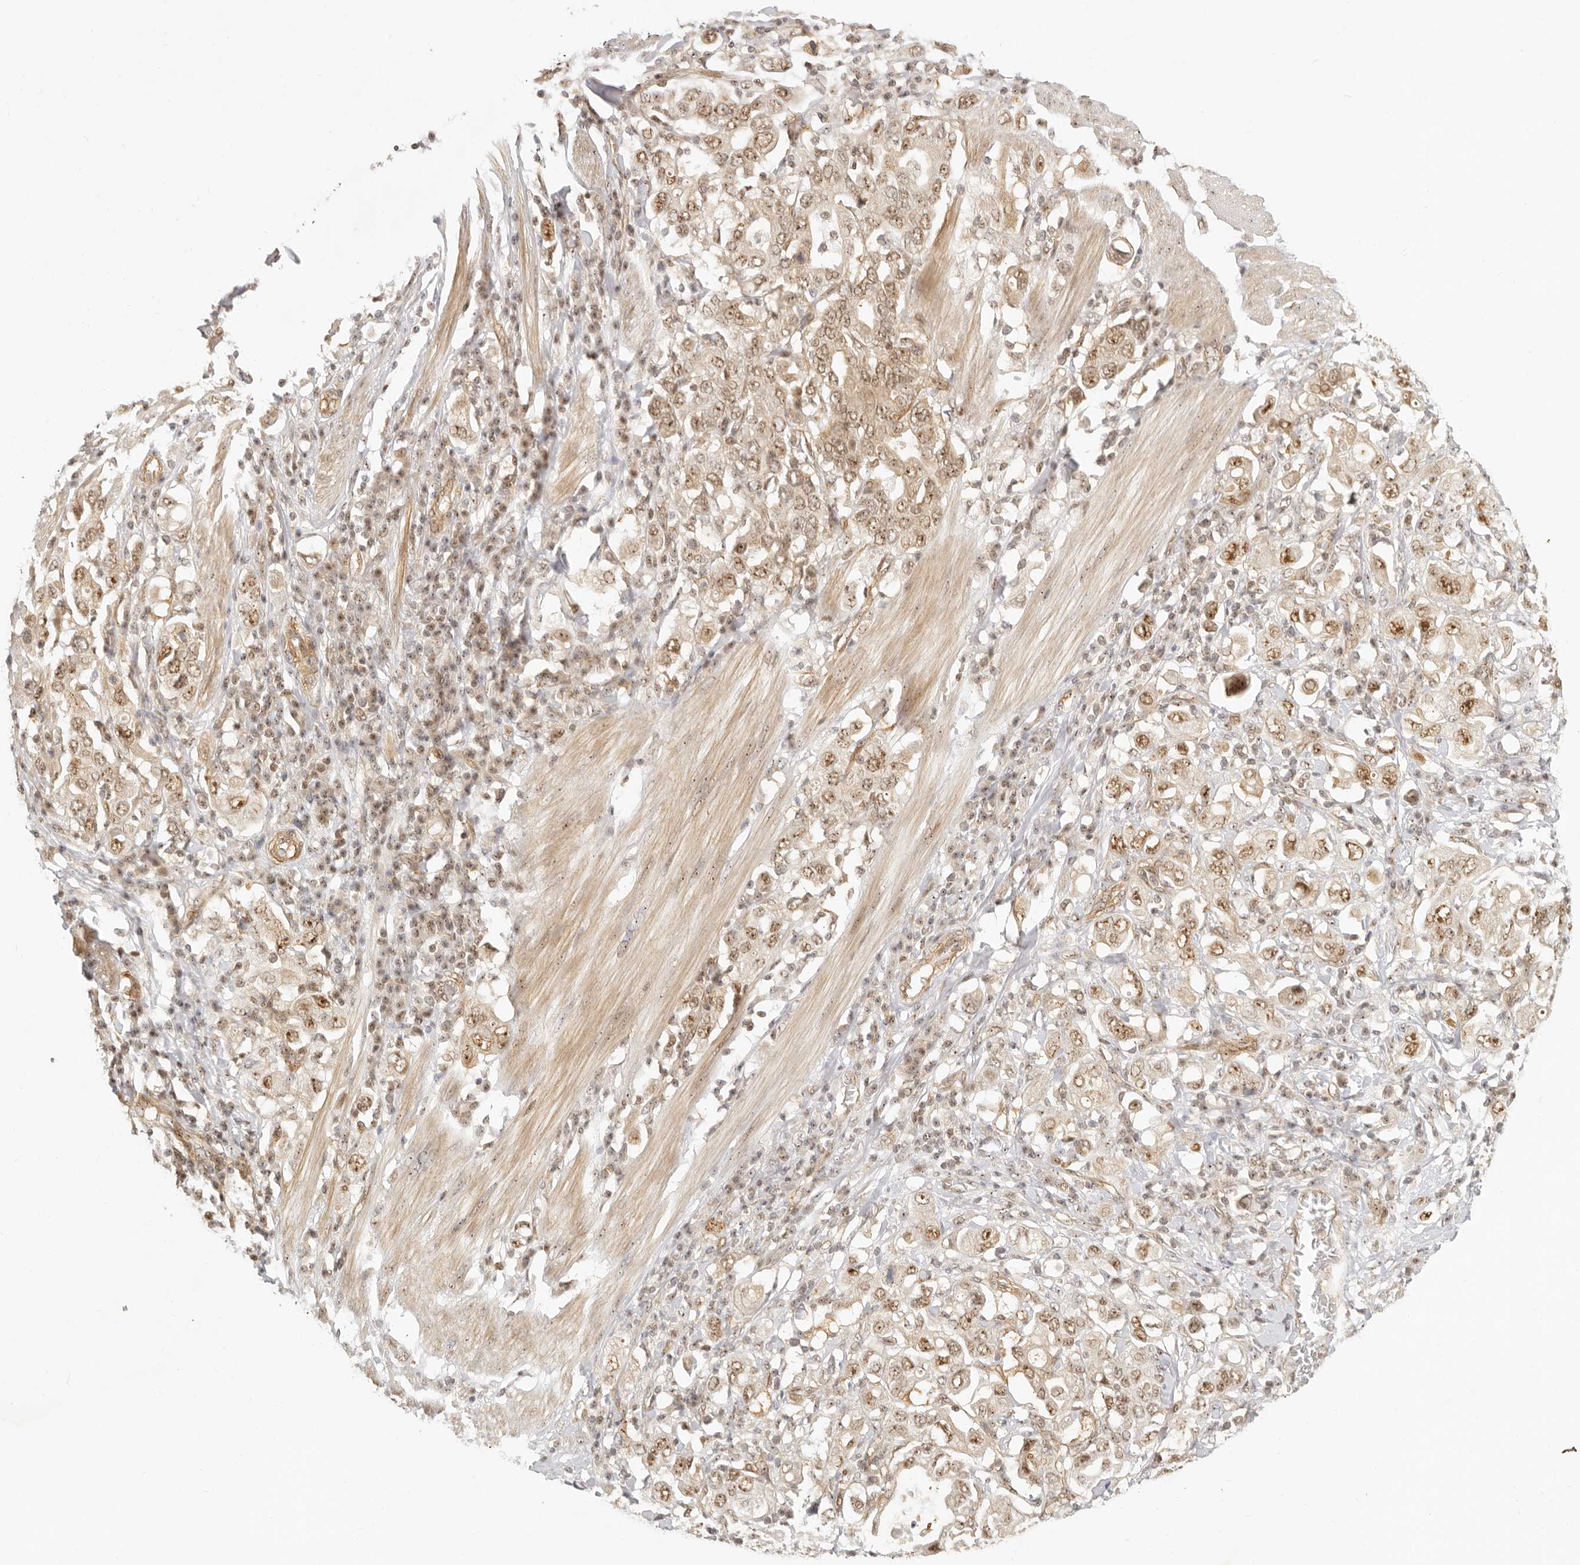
{"staining": {"intensity": "moderate", "quantity": ">75%", "location": "nuclear"}, "tissue": "stomach cancer", "cell_type": "Tumor cells", "image_type": "cancer", "snomed": [{"axis": "morphology", "description": "Adenocarcinoma, NOS"}, {"axis": "topography", "description": "Stomach, upper"}], "caption": "Immunohistochemical staining of stomach adenocarcinoma demonstrates moderate nuclear protein expression in approximately >75% of tumor cells. The staining was performed using DAB (3,3'-diaminobenzidine) to visualize the protein expression in brown, while the nuclei were stained in blue with hematoxylin (Magnification: 20x).", "gene": "BAP1", "patient": {"sex": "male", "age": 62}}